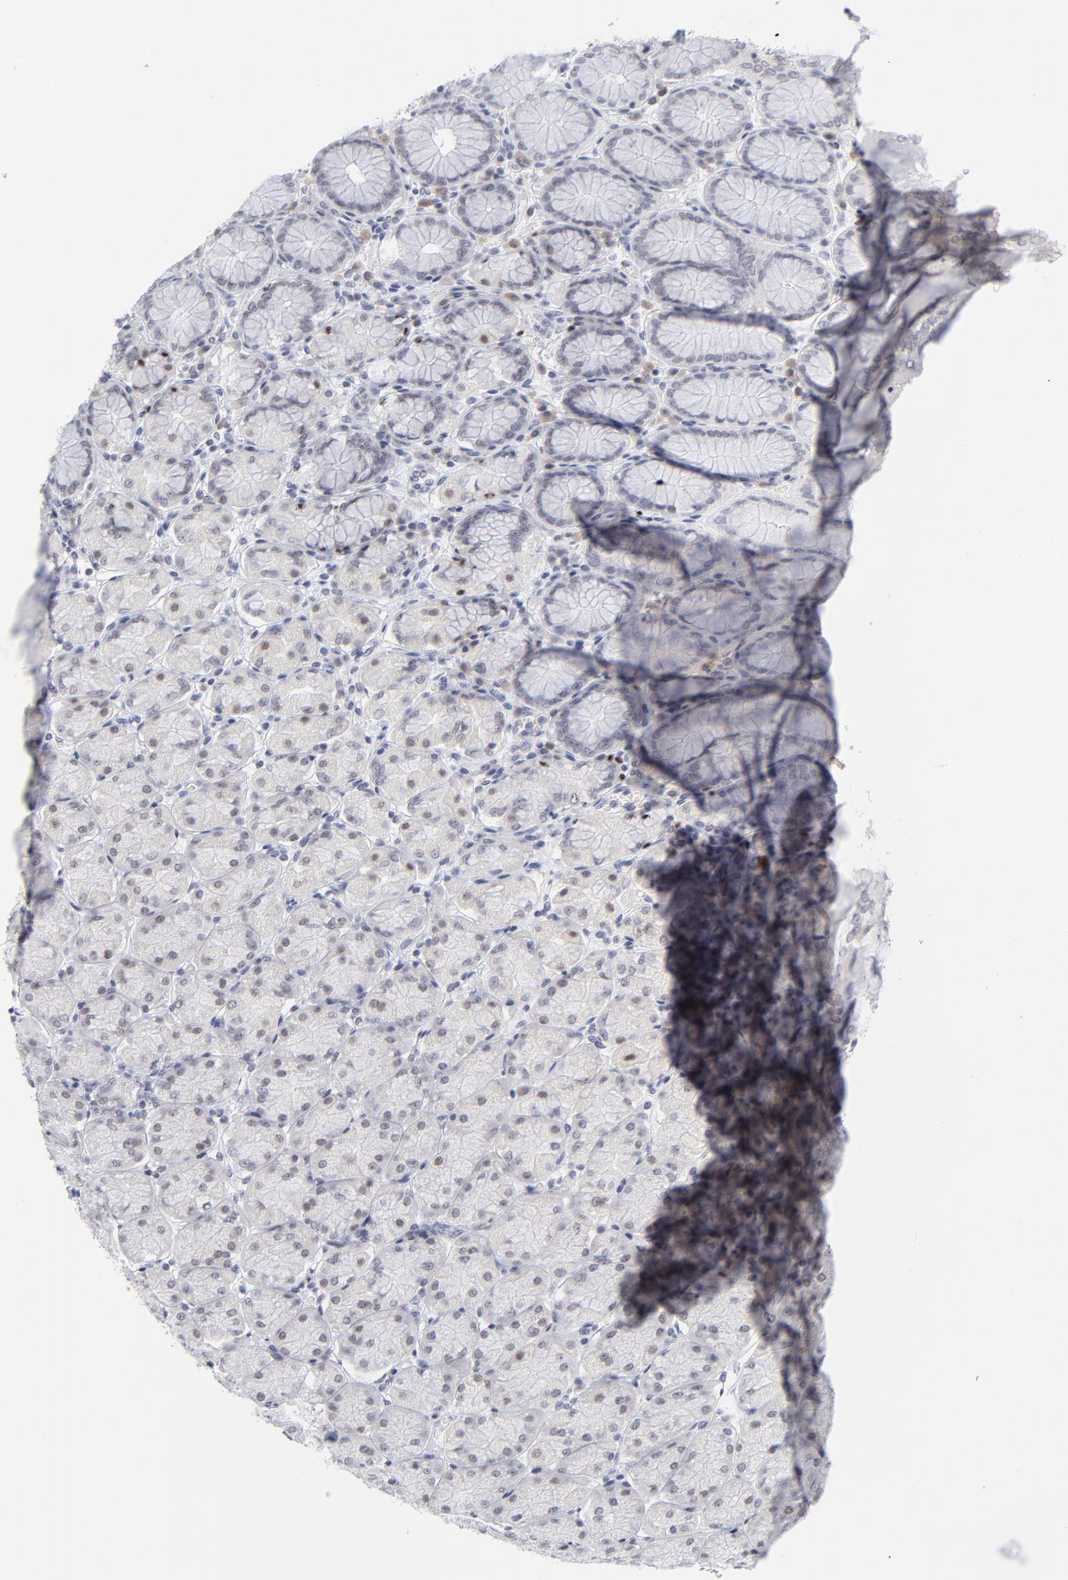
{"staining": {"intensity": "weak", "quantity": "25%-75%", "location": "nuclear"}, "tissue": "stomach", "cell_type": "Glandular cells", "image_type": "normal", "snomed": [{"axis": "morphology", "description": "Normal tissue, NOS"}, {"axis": "topography", "description": "Stomach, upper"}, {"axis": "topography", "description": "Stomach"}], "caption": "Normal stomach shows weak nuclear positivity in approximately 25%-75% of glandular cells, visualized by immunohistochemistry.", "gene": "CCR2", "patient": {"sex": "male", "age": 76}}